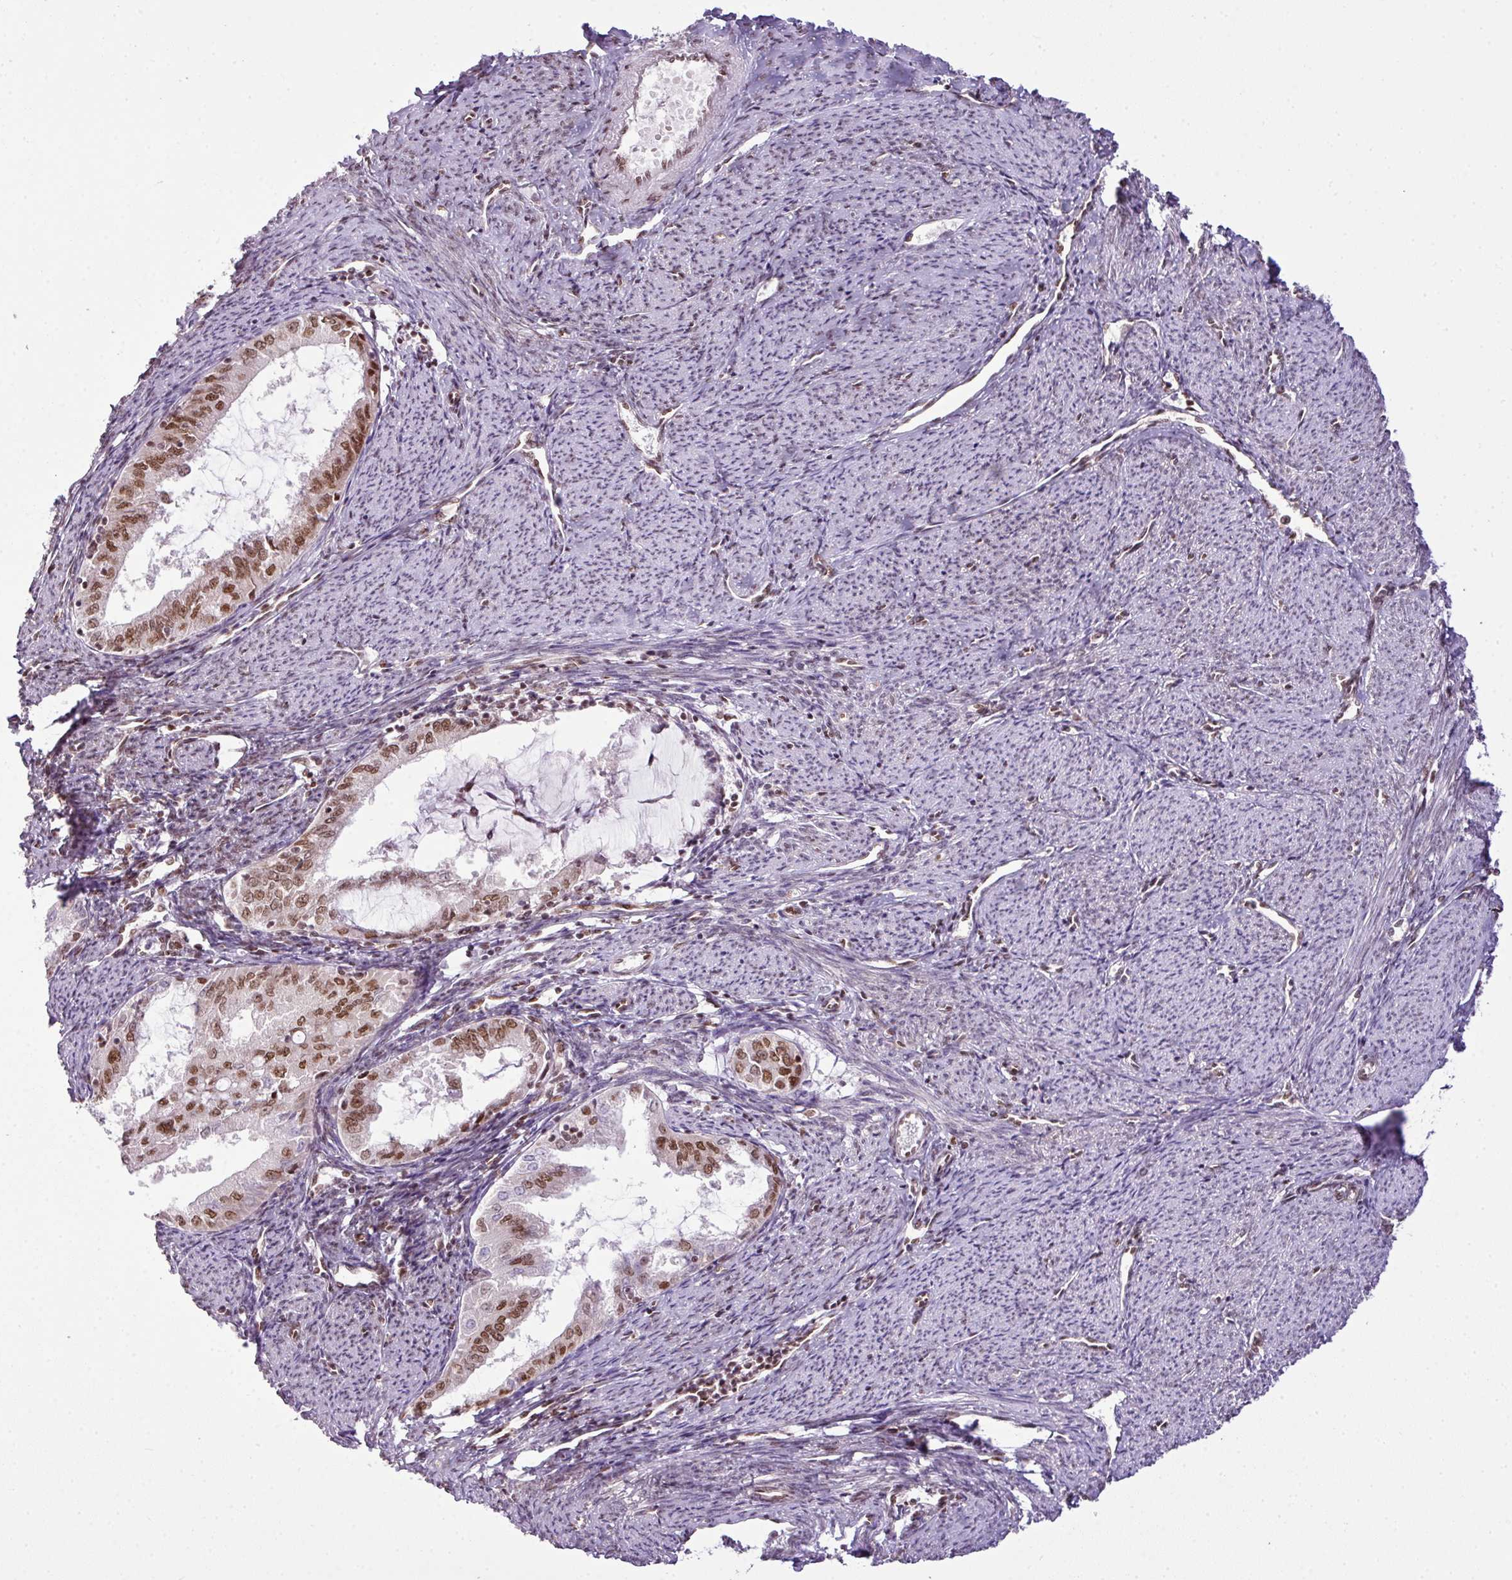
{"staining": {"intensity": "strong", "quantity": ">75%", "location": "nuclear"}, "tissue": "endometrial cancer", "cell_type": "Tumor cells", "image_type": "cancer", "snomed": [{"axis": "morphology", "description": "Adenocarcinoma, NOS"}, {"axis": "topography", "description": "Endometrium"}], "caption": "Protein staining by IHC demonstrates strong nuclear expression in about >75% of tumor cells in endometrial cancer (adenocarcinoma).", "gene": "ARL6IP4", "patient": {"sex": "female", "age": 70}}